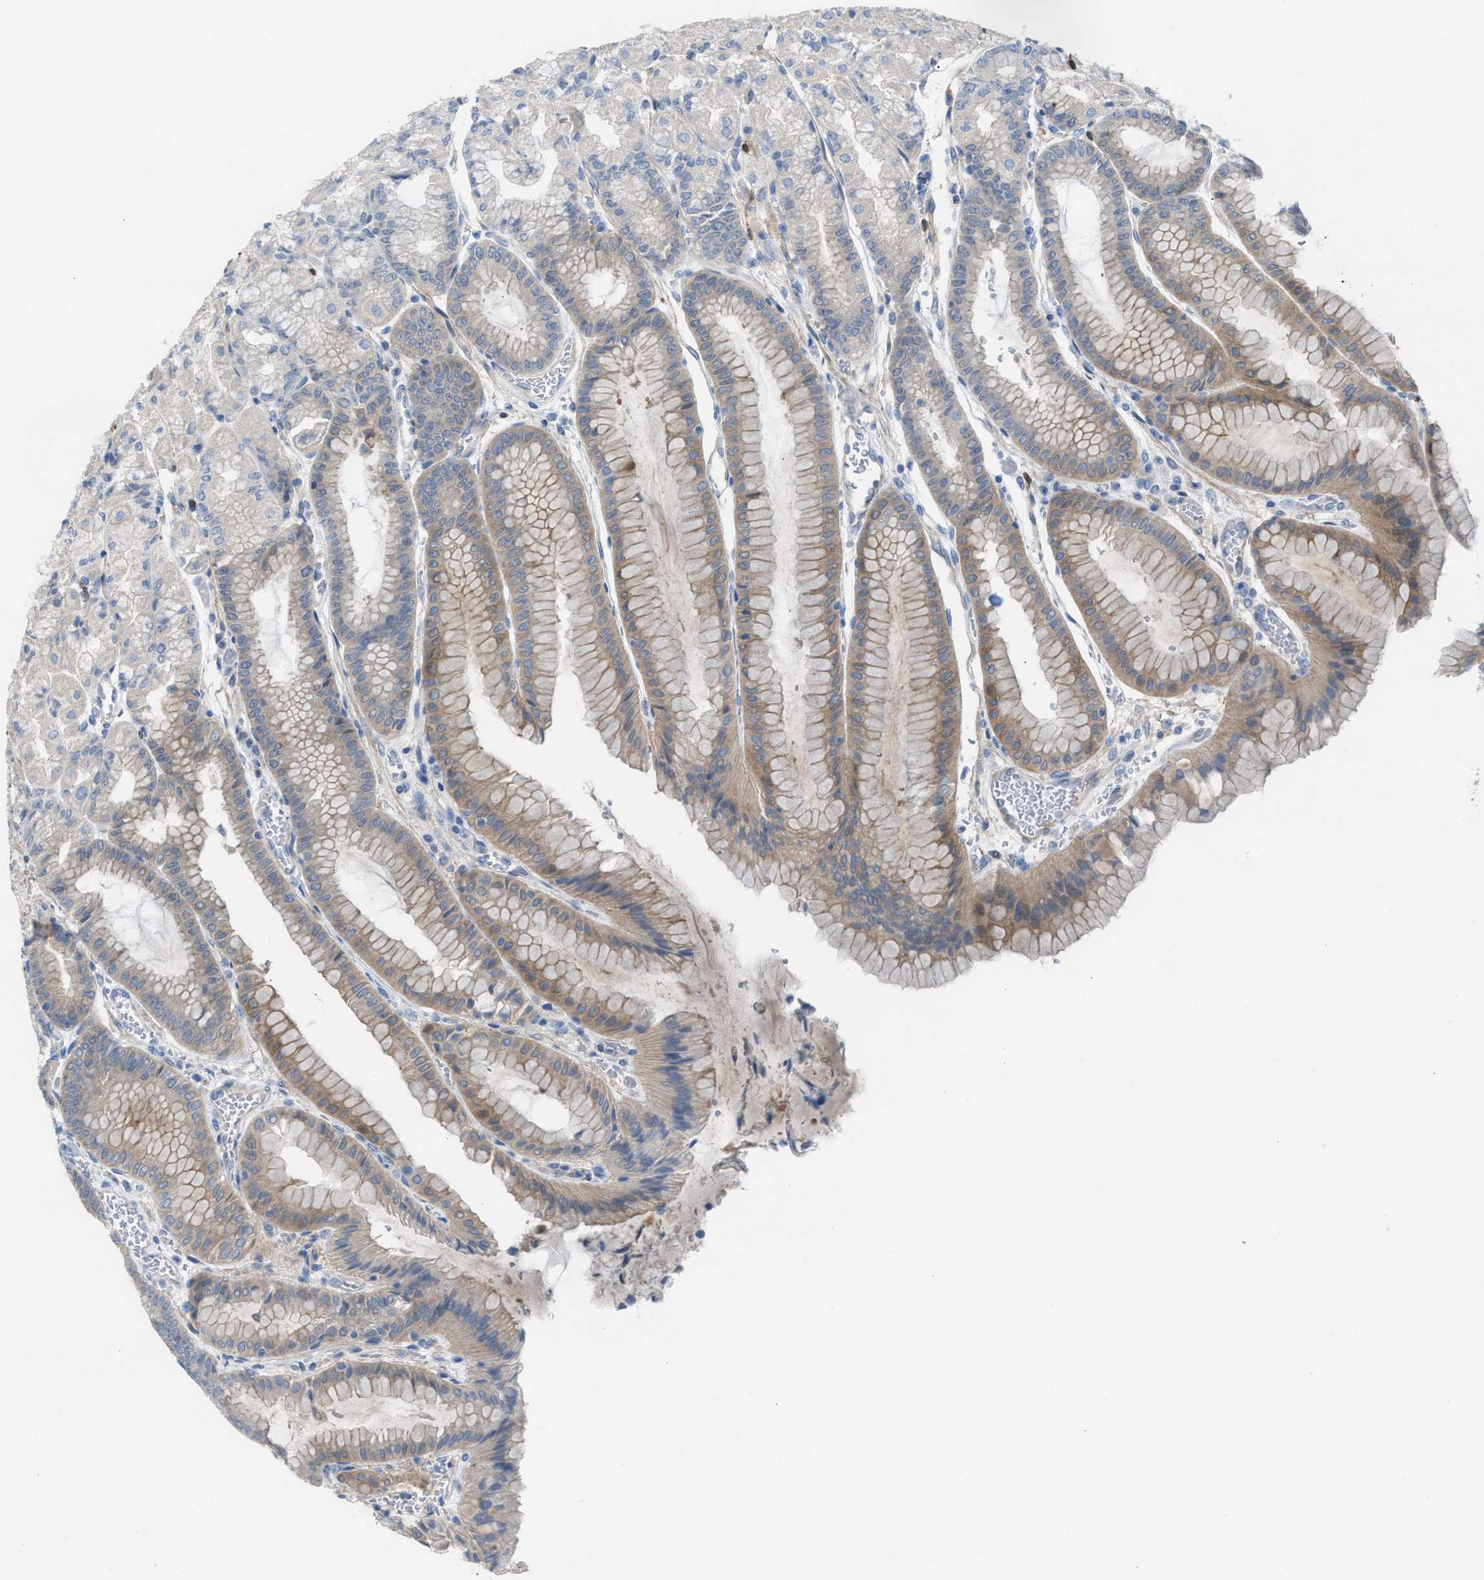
{"staining": {"intensity": "weak", "quantity": "25%-75%", "location": "cytoplasmic/membranous"}, "tissue": "stomach", "cell_type": "Glandular cells", "image_type": "normal", "snomed": [{"axis": "morphology", "description": "Normal tissue, NOS"}, {"axis": "morphology", "description": "Carcinoid, malignant, NOS"}, {"axis": "topography", "description": "Stomach, upper"}], "caption": "High-magnification brightfield microscopy of unremarkable stomach stained with DAB (3,3'-diaminobenzidine) (brown) and counterstained with hematoxylin (blue). glandular cells exhibit weak cytoplasmic/membranous expression is appreciated in about25%-75% of cells.", "gene": "ASPA", "patient": {"sex": "male", "age": 39}}